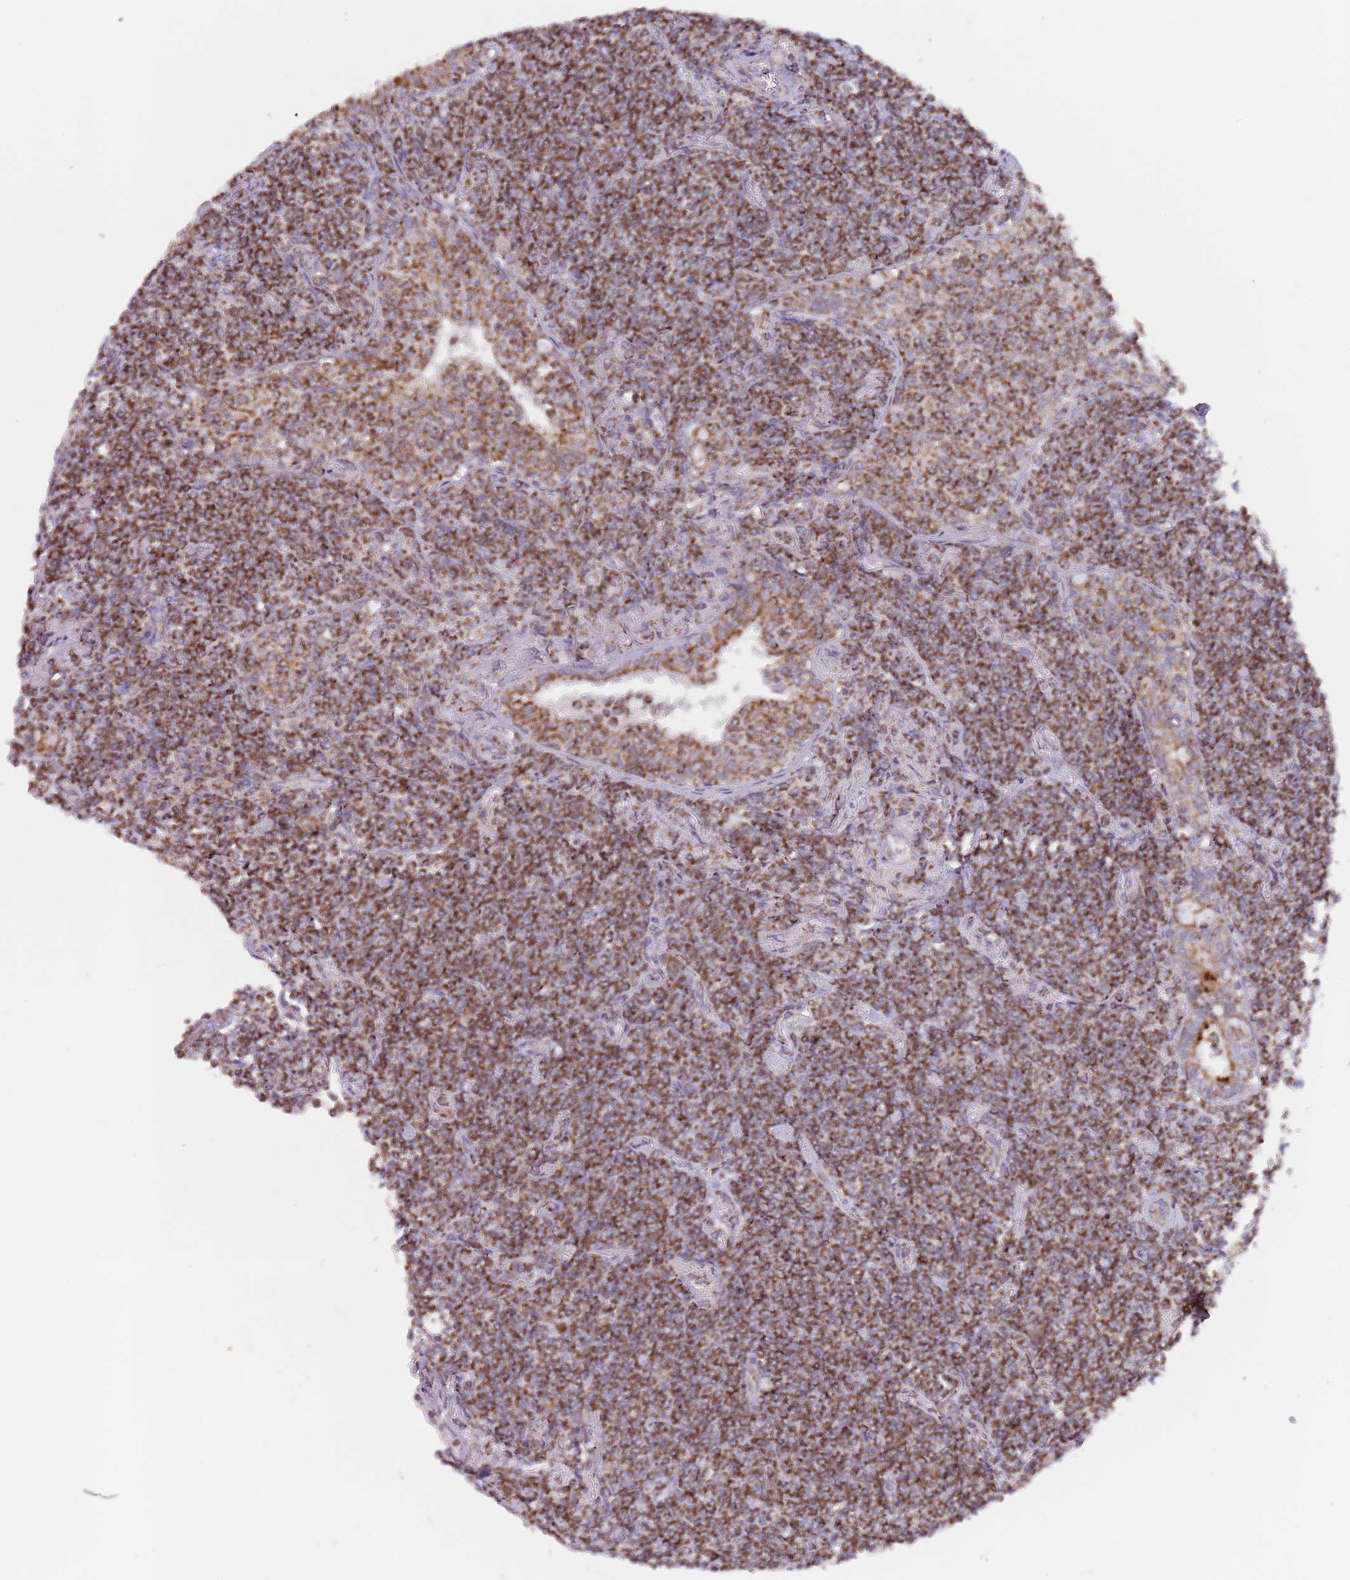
{"staining": {"intensity": "strong", "quantity": ">75%", "location": "cytoplasmic/membranous"}, "tissue": "lymphoma", "cell_type": "Tumor cells", "image_type": "cancer", "snomed": [{"axis": "morphology", "description": "Malignant lymphoma, non-Hodgkin's type, Low grade"}, {"axis": "topography", "description": "Lung"}], "caption": "Human lymphoma stained with a protein marker reveals strong staining in tumor cells.", "gene": "LHX6", "patient": {"sex": "female", "age": 71}}